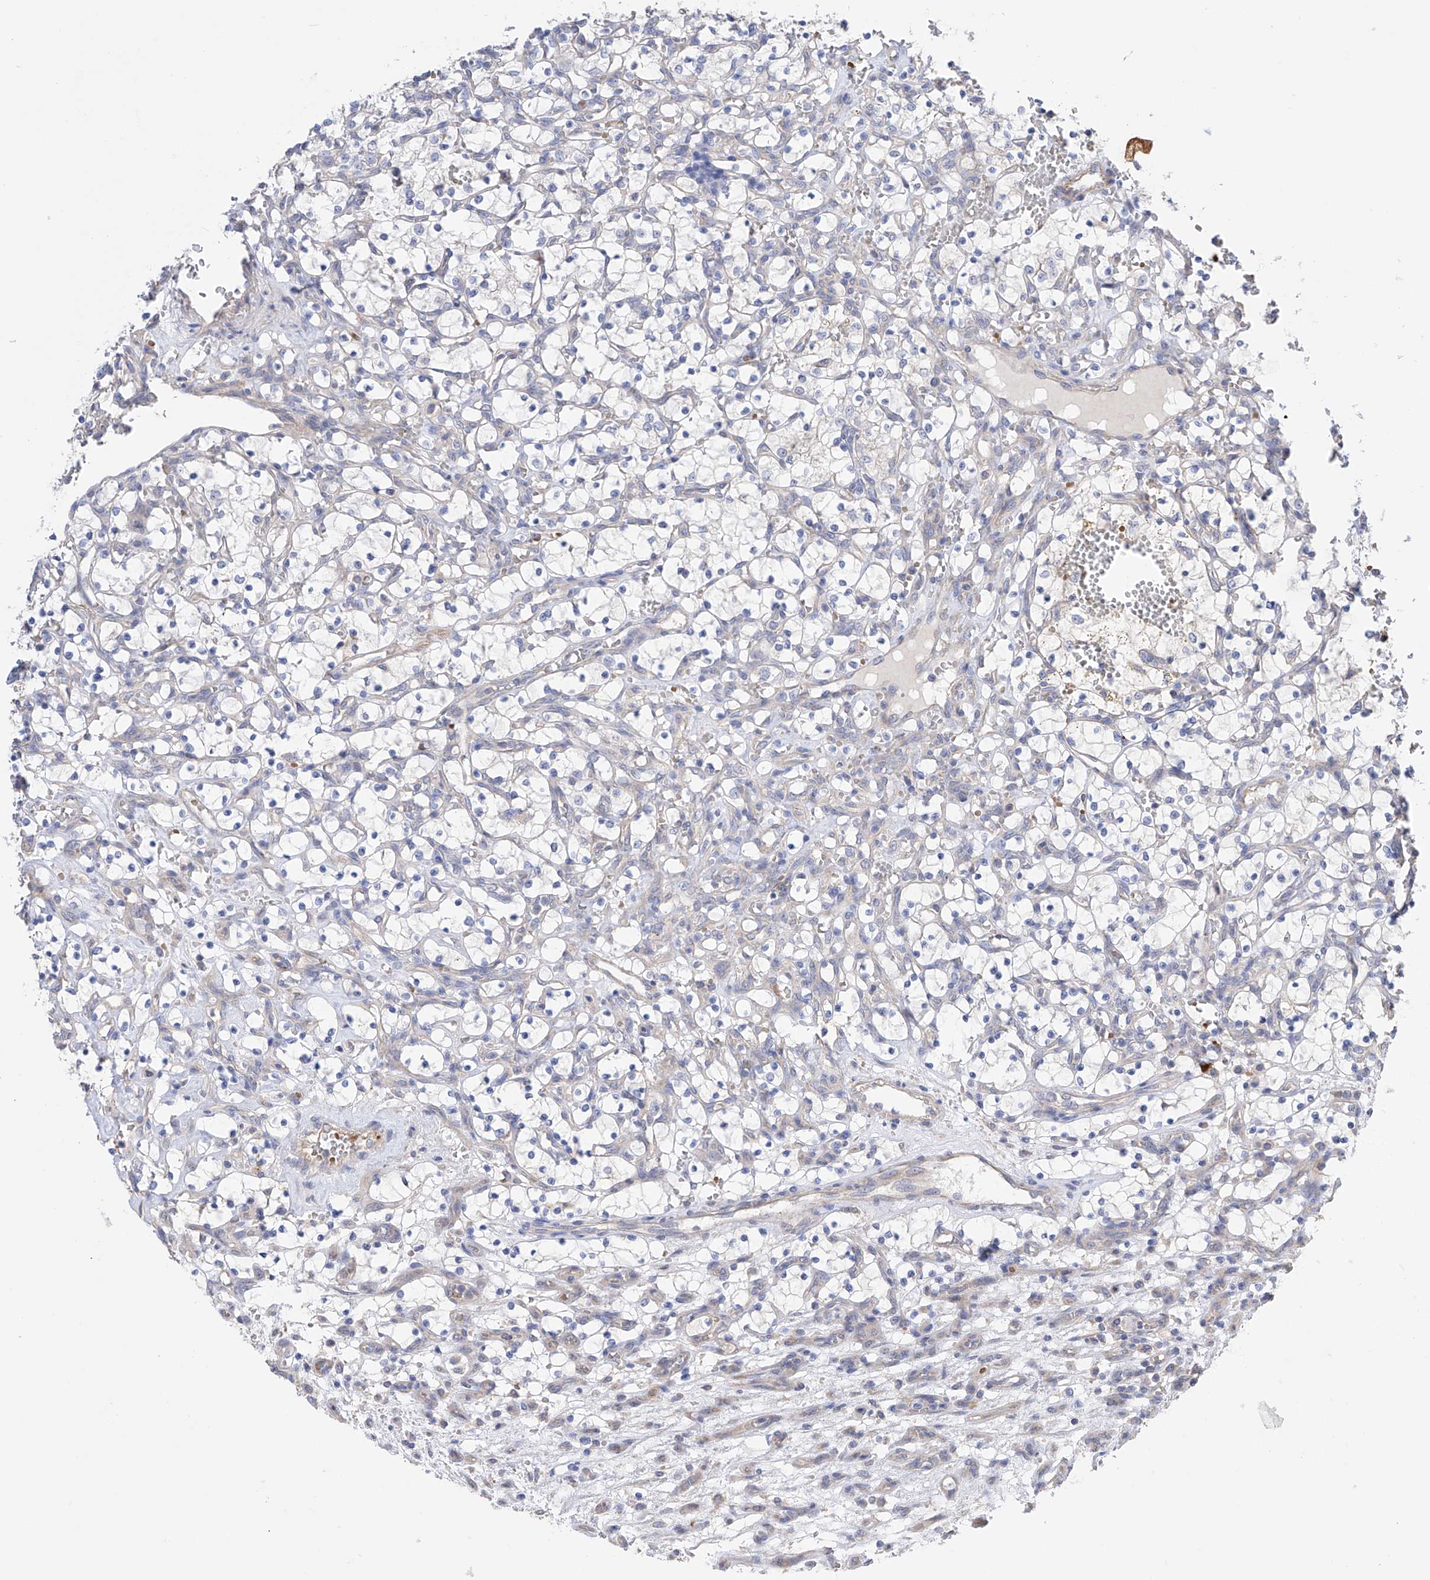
{"staining": {"intensity": "negative", "quantity": "none", "location": "none"}, "tissue": "renal cancer", "cell_type": "Tumor cells", "image_type": "cancer", "snomed": [{"axis": "morphology", "description": "Adenocarcinoma, NOS"}, {"axis": "topography", "description": "Kidney"}], "caption": "A photomicrograph of human renal cancer is negative for staining in tumor cells.", "gene": "NFATC4", "patient": {"sex": "female", "age": 69}}